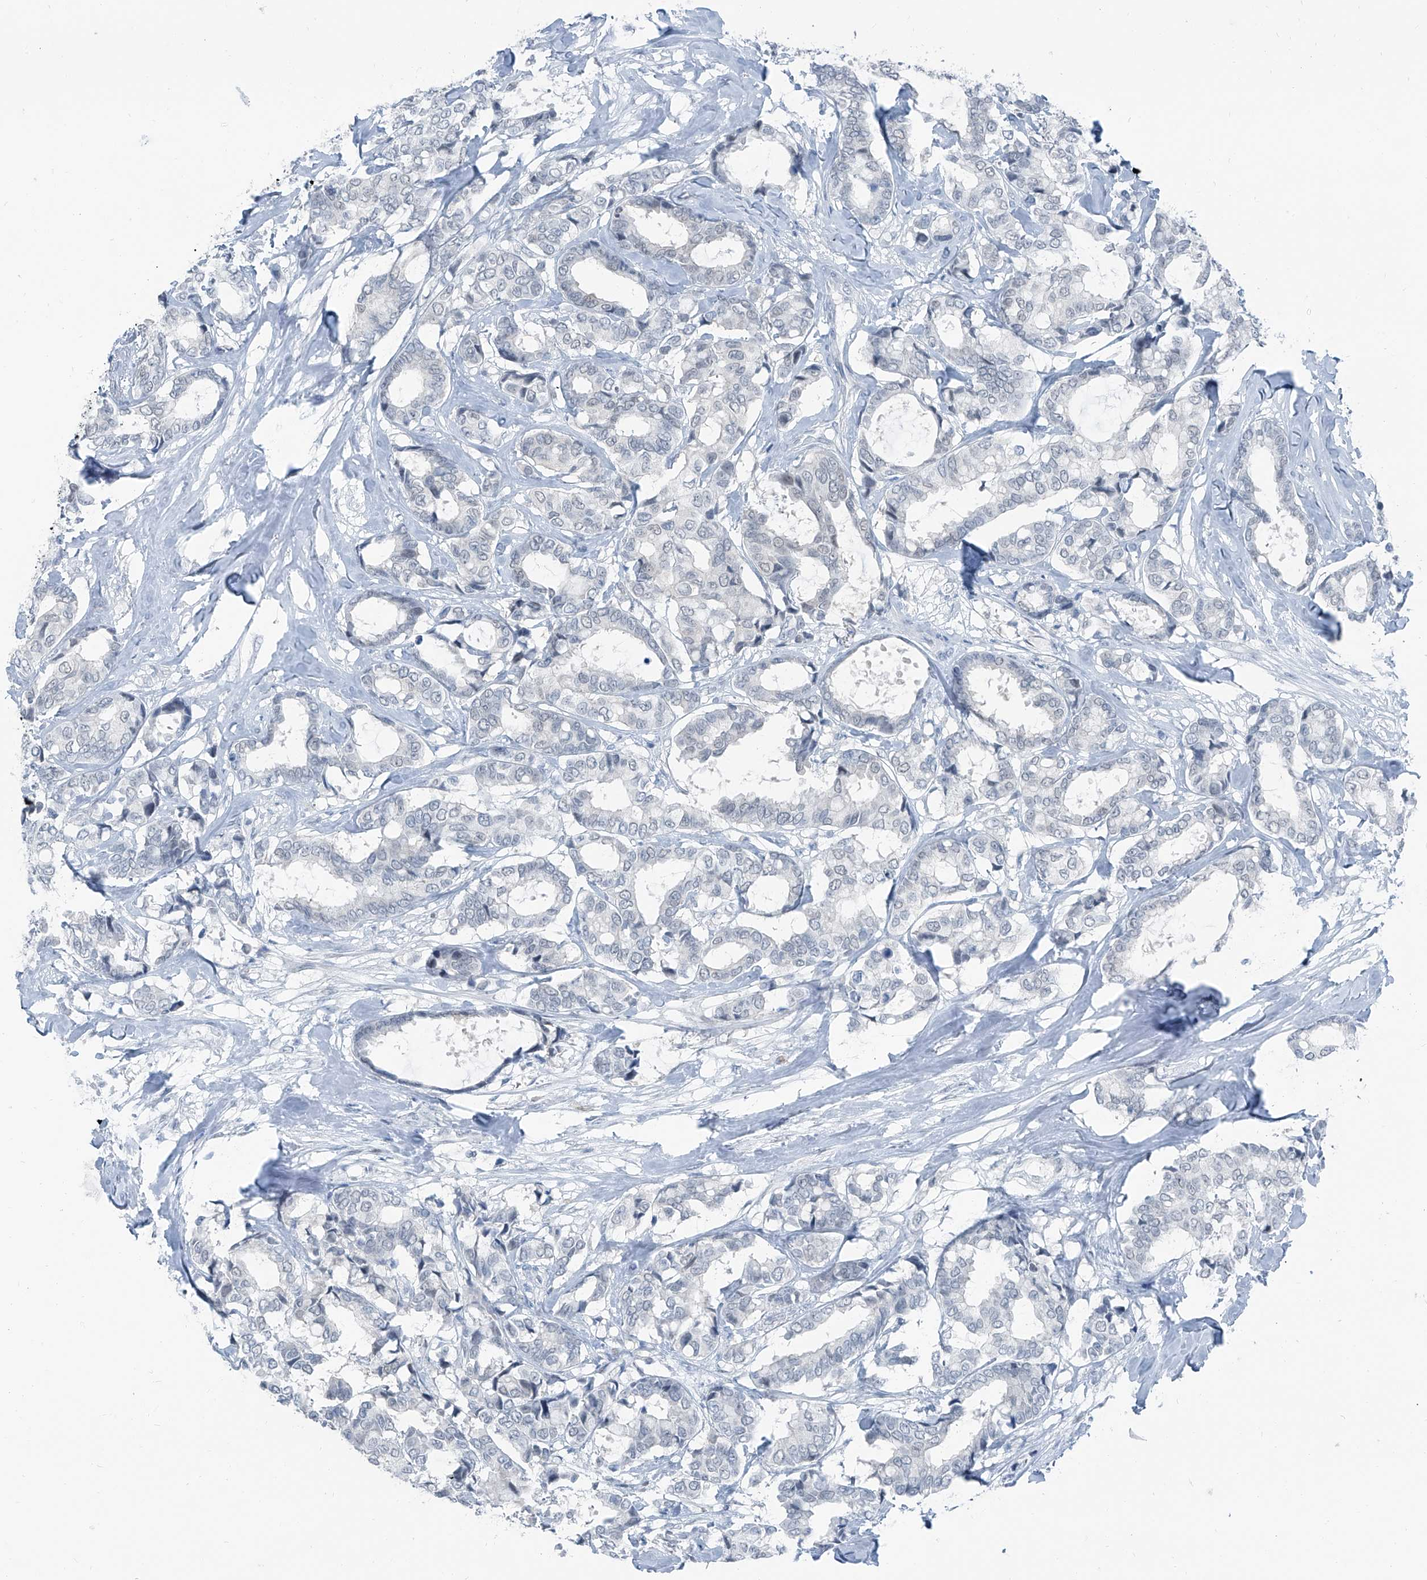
{"staining": {"intensity": "negative", "quantity": "none", "location": "none"}, "tissue": "breast cancer", "cell_type": "Tumor cells", "image_type": "cancer", "snomed": [{"axis": "morphology", "description": "Duct carcinoma"}, {"axis": "topography", "description": "Breast"}], "caption": "A histopathology image of human intraductal carcinoma (breast) is negative for staining in tumor cells.", "gene": "RGN", "patient": {"sex": "female", "age": 87}}